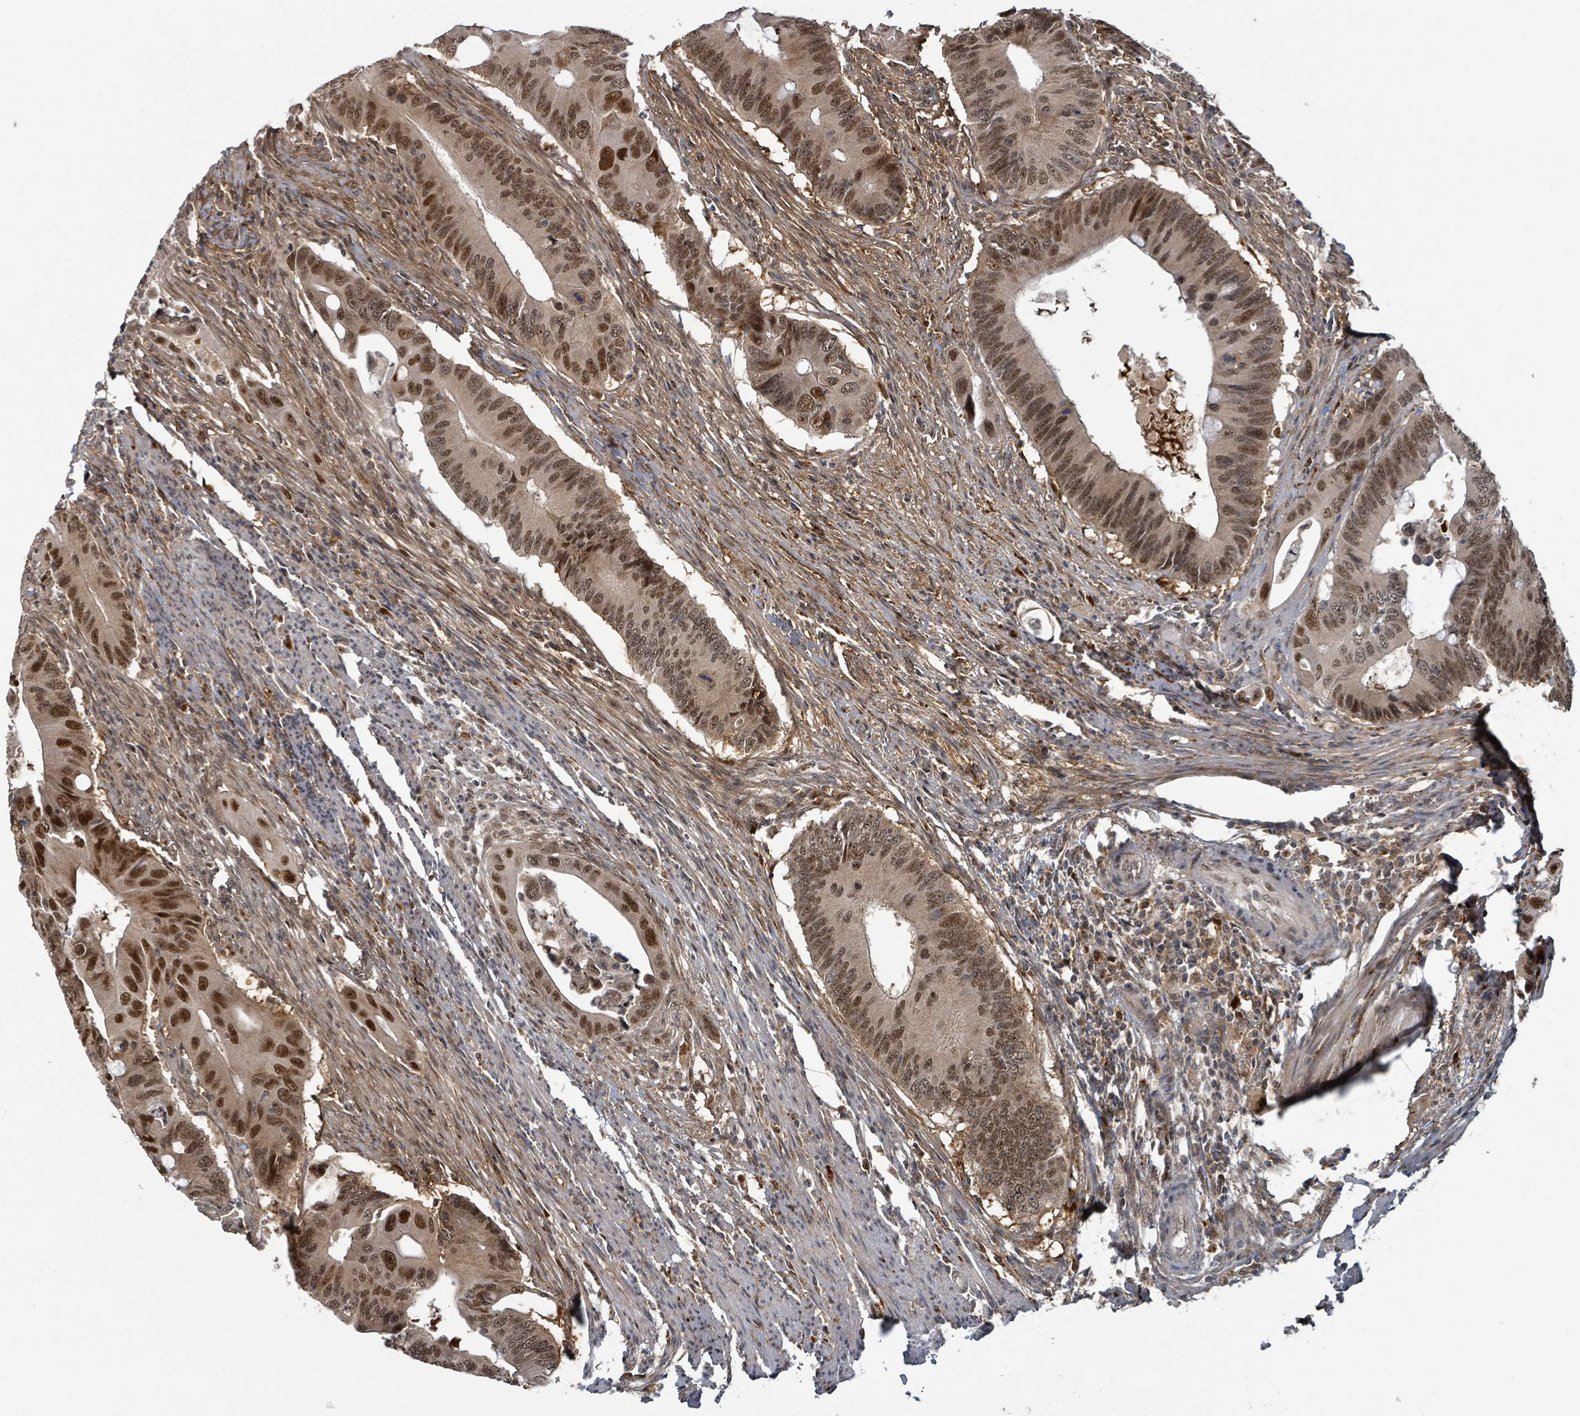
{"staining": {"intensity": "strong", "quantity": ">75%", "location": "nuclear"}, "tissue": "colorectal cancer", "cell_type": "Tumor cells", "image_type": "cancer", "snomed": [{"axis": "morphology", "description": "Adenocarcinoma, NOS"}, {"axis": "topography", "description": "Colon"}], "caption": "A brown stain labels strong nuclear expression of a protein in human colorectal cancer tumor cells.", "gene": "GTF3C1", "patient": {"sex": "male", "age": 71}}